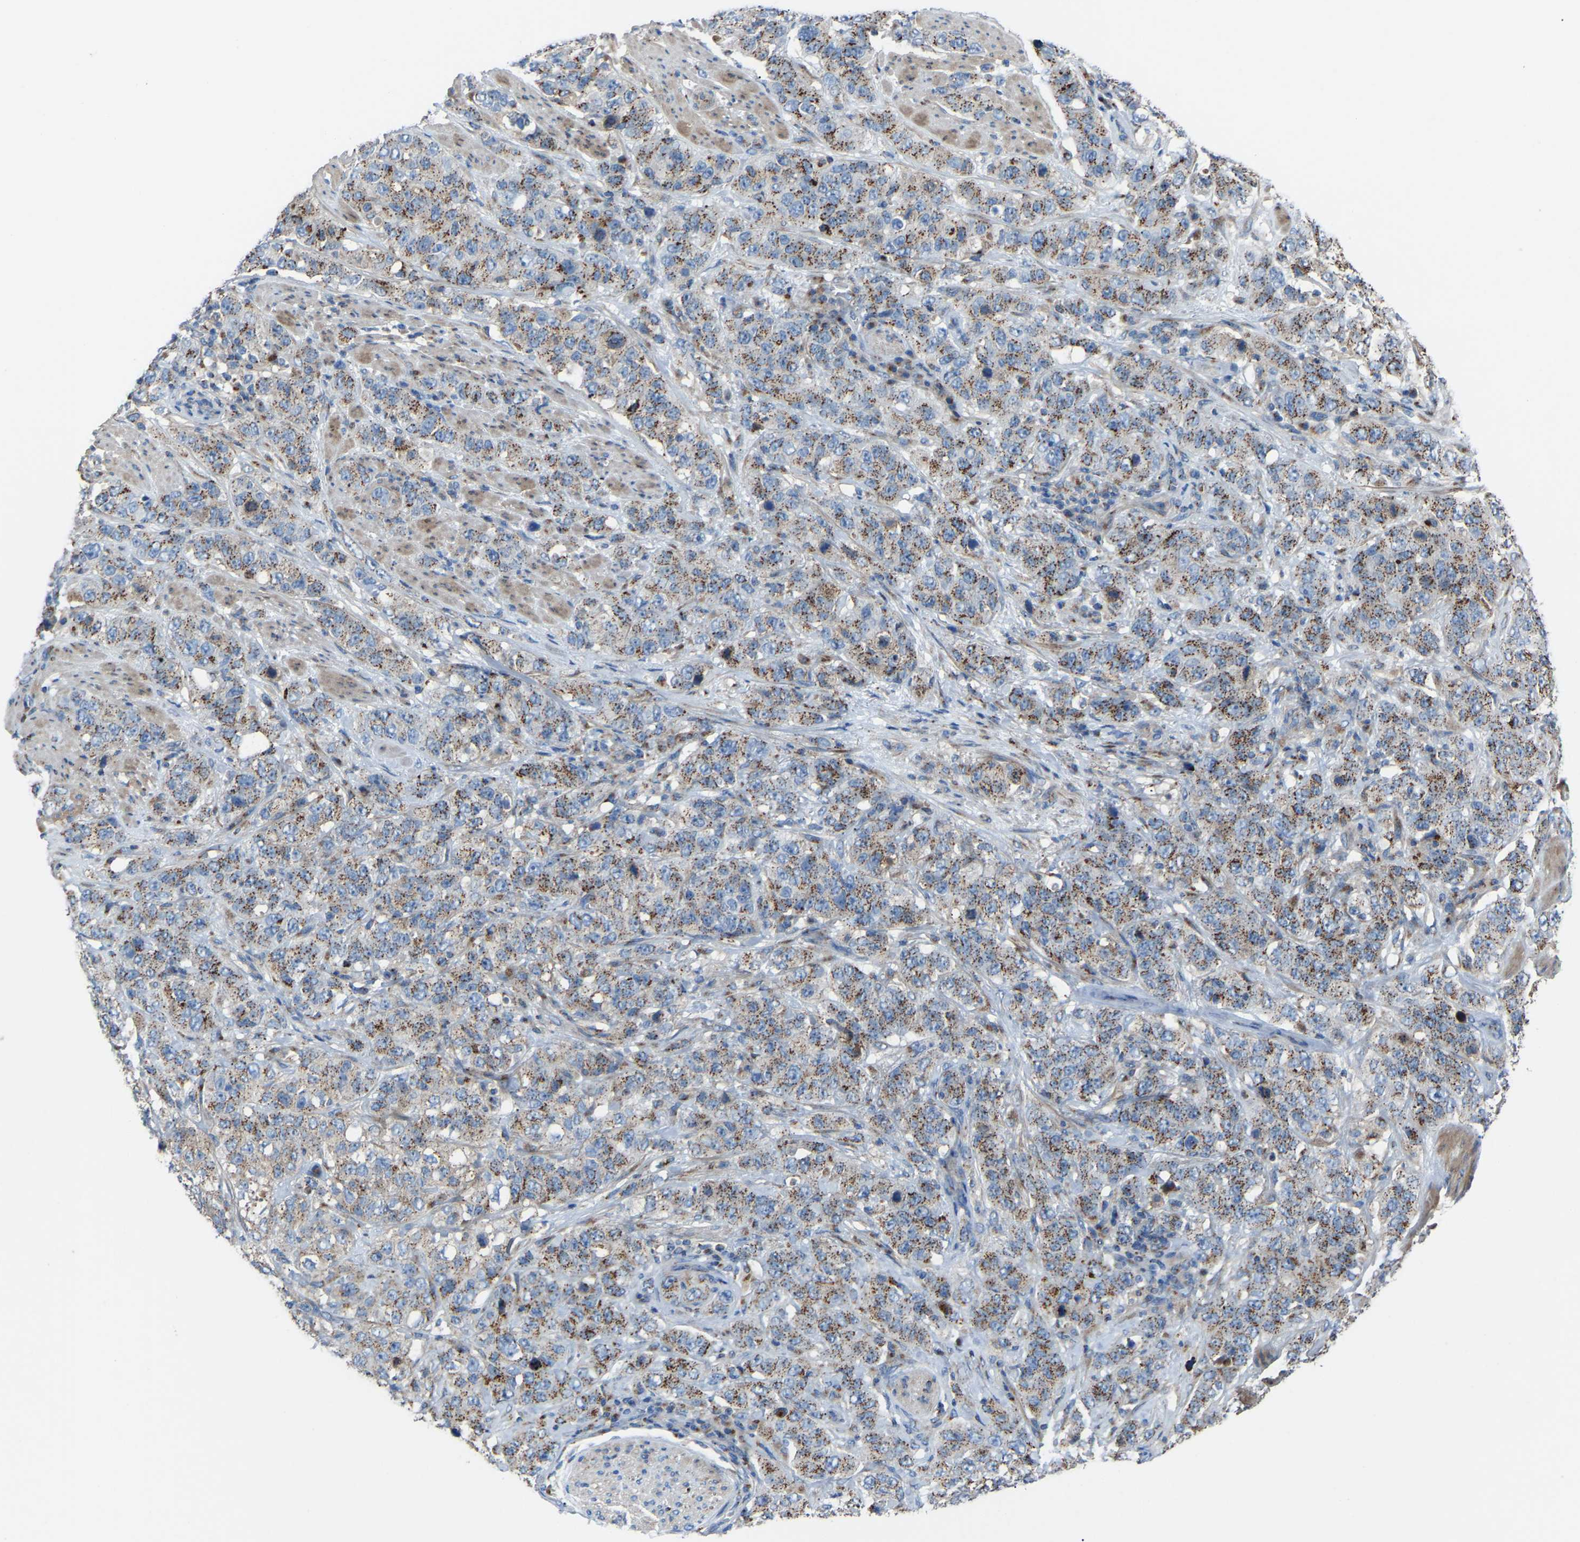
{"staining": {"intensity": "moderate", "quantity": ">75%", "location": "cytoplasmic/membranous"}, "tissue": "stomach cancer", "cell_type": "Tumor cells", "image_type": "cancer", "snomed": [{"axis": "morphology", "description": "Adenocarcinoma, NOS"}, {"axis": "topography", "description": "Stomach"}], "caption": "An image showing moderate cytoplasmic/membranous staining in approximately >75% of tumor cells in stomach adenocarcinoma, as visualized by brown immunohistochemical staining.", "gene": "CANT1", "patient": {"sex": "male", "age": 48}}